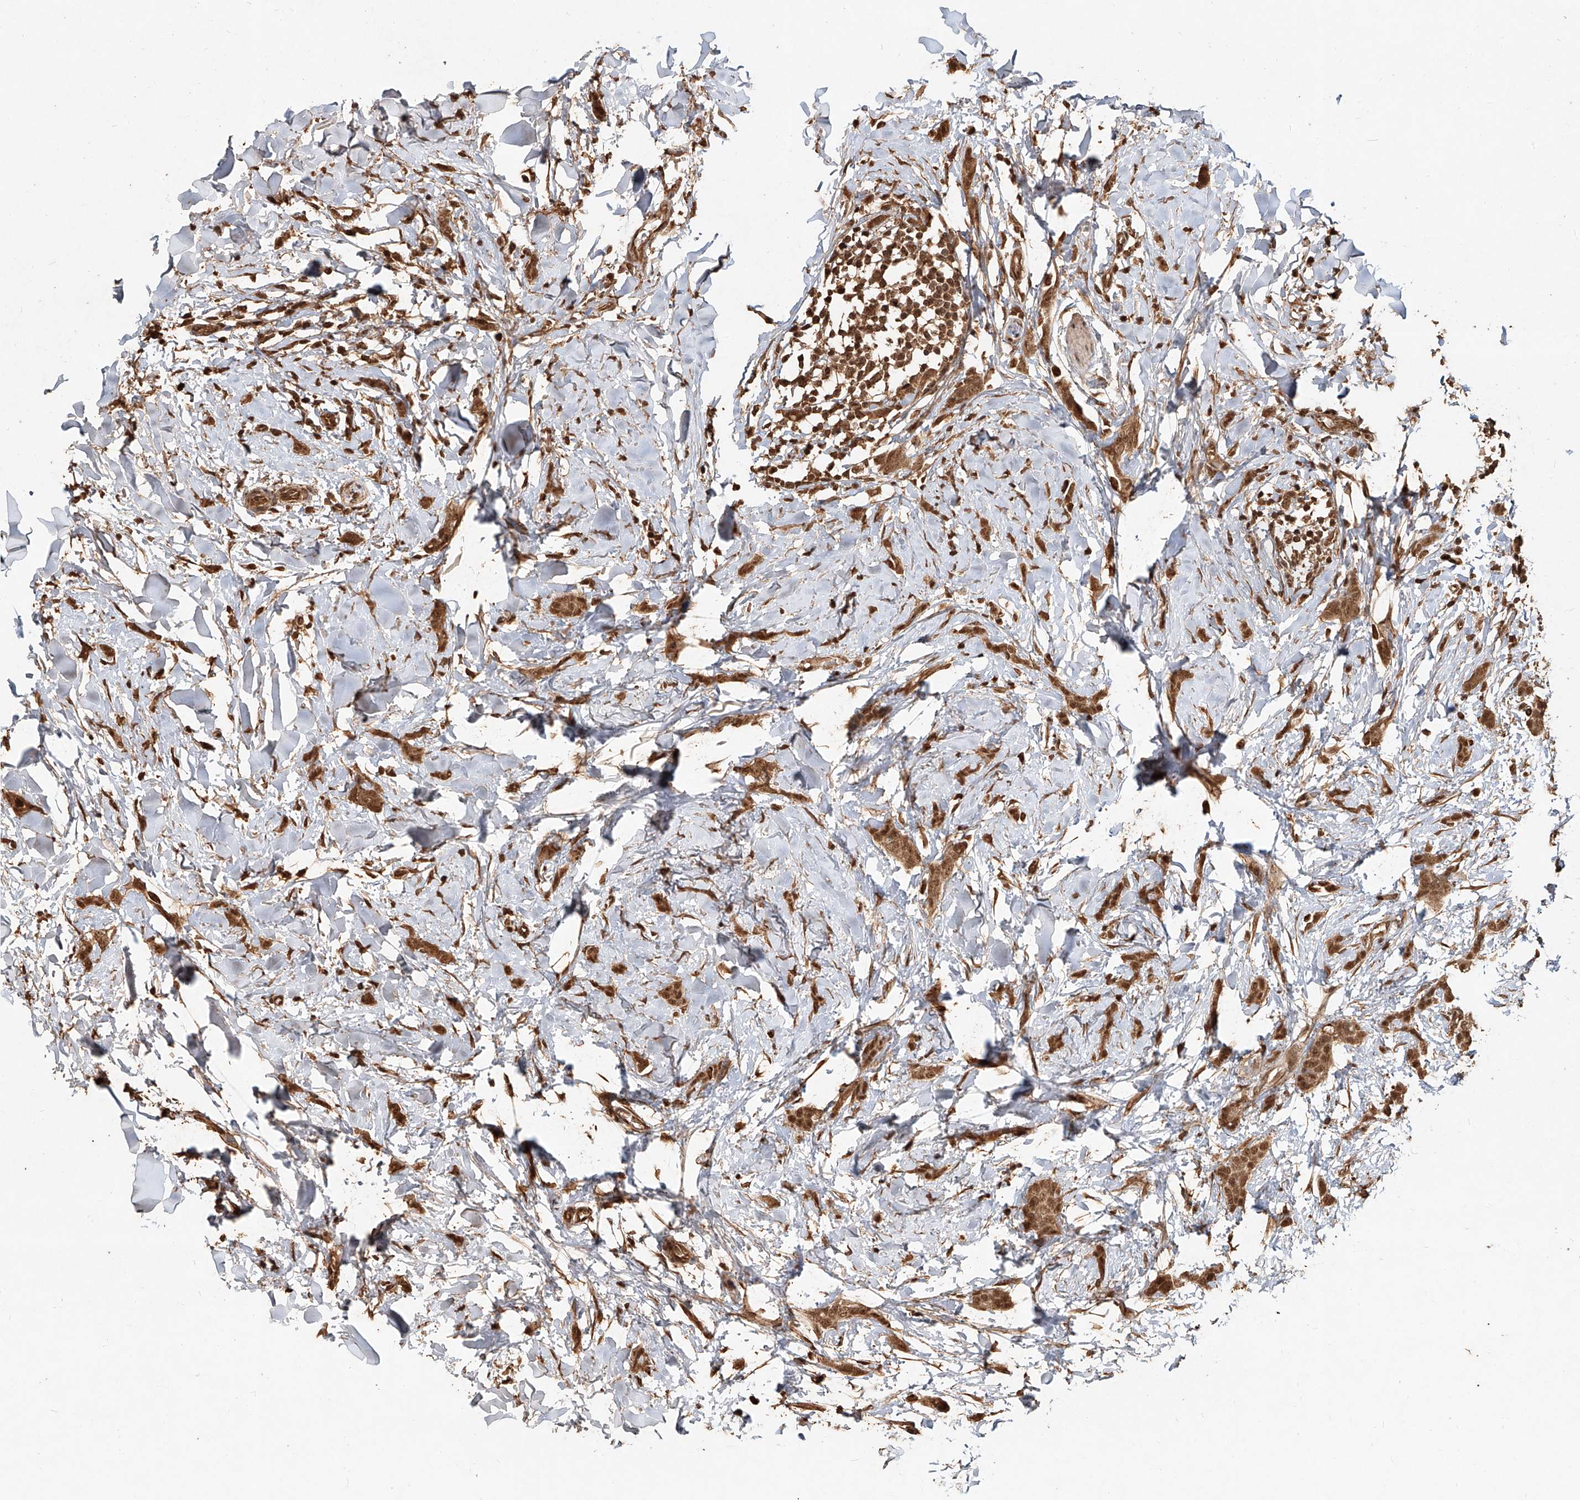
{"staining": {"intensity": "moderate", "quantity": ">75%", "location": "cytoplasmic/membranous,nuclear"}, "tissue": "breast cancer", "cell_type": "Tumor cells", "image_type": "cancer", "snomed": [{"axis": "morphology", "description": "Lobular carcinoma"}, {"axis": "topography", "description": "Skin"}, {"axis": "topography", "description": "Breast"}], "caption": "Protein analysis of breast cancer (lobular carcinoma) tissue reveals moderate cytoplasmic/membranous and nuclear positivity in approximately >75% of tumor cells.", "gene": "UBE2K", "patient": {"sex": "female", "age": 46}}